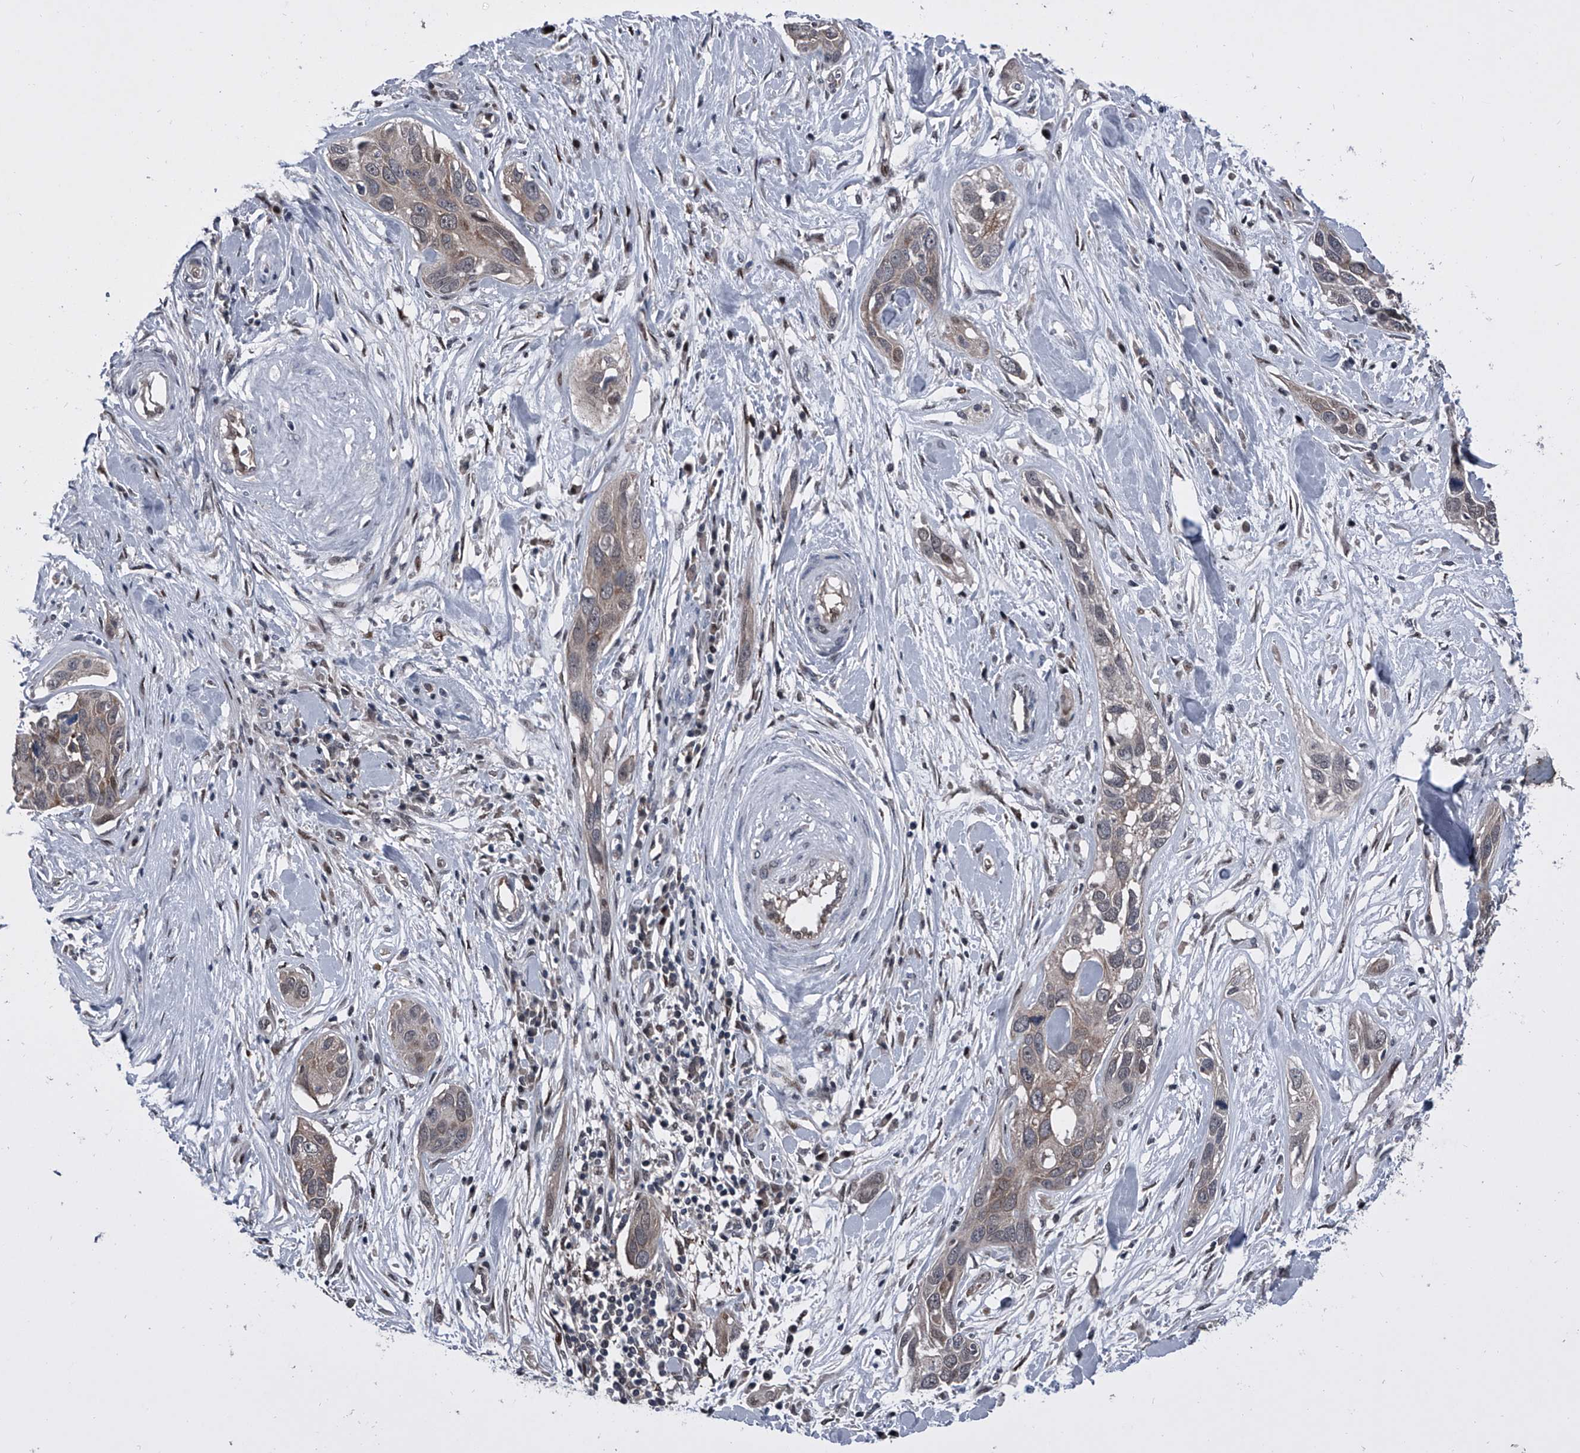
{"staining": {"intensity": "weak", "quantity": "25%-75%", "location": "cytoplasmic/membranous"}, "tissue": "pancreatic cancer", "cell_type": "Tumor cells", "image_type": "cancer", "snomed": [{"axis": "morphology", "description": "Adenocarcinoma, NOS"}, {"axis": "topography", "description": "Pancreas"}], "caption": "Pancreatic adenocarcinoma stained with a brown dye exhibits weak cytoplasmic/membranous positive staining in about 25%-75% of tumor cells.", "gene": "ELK4", "patient": {"sex": "female", "age": 60}}